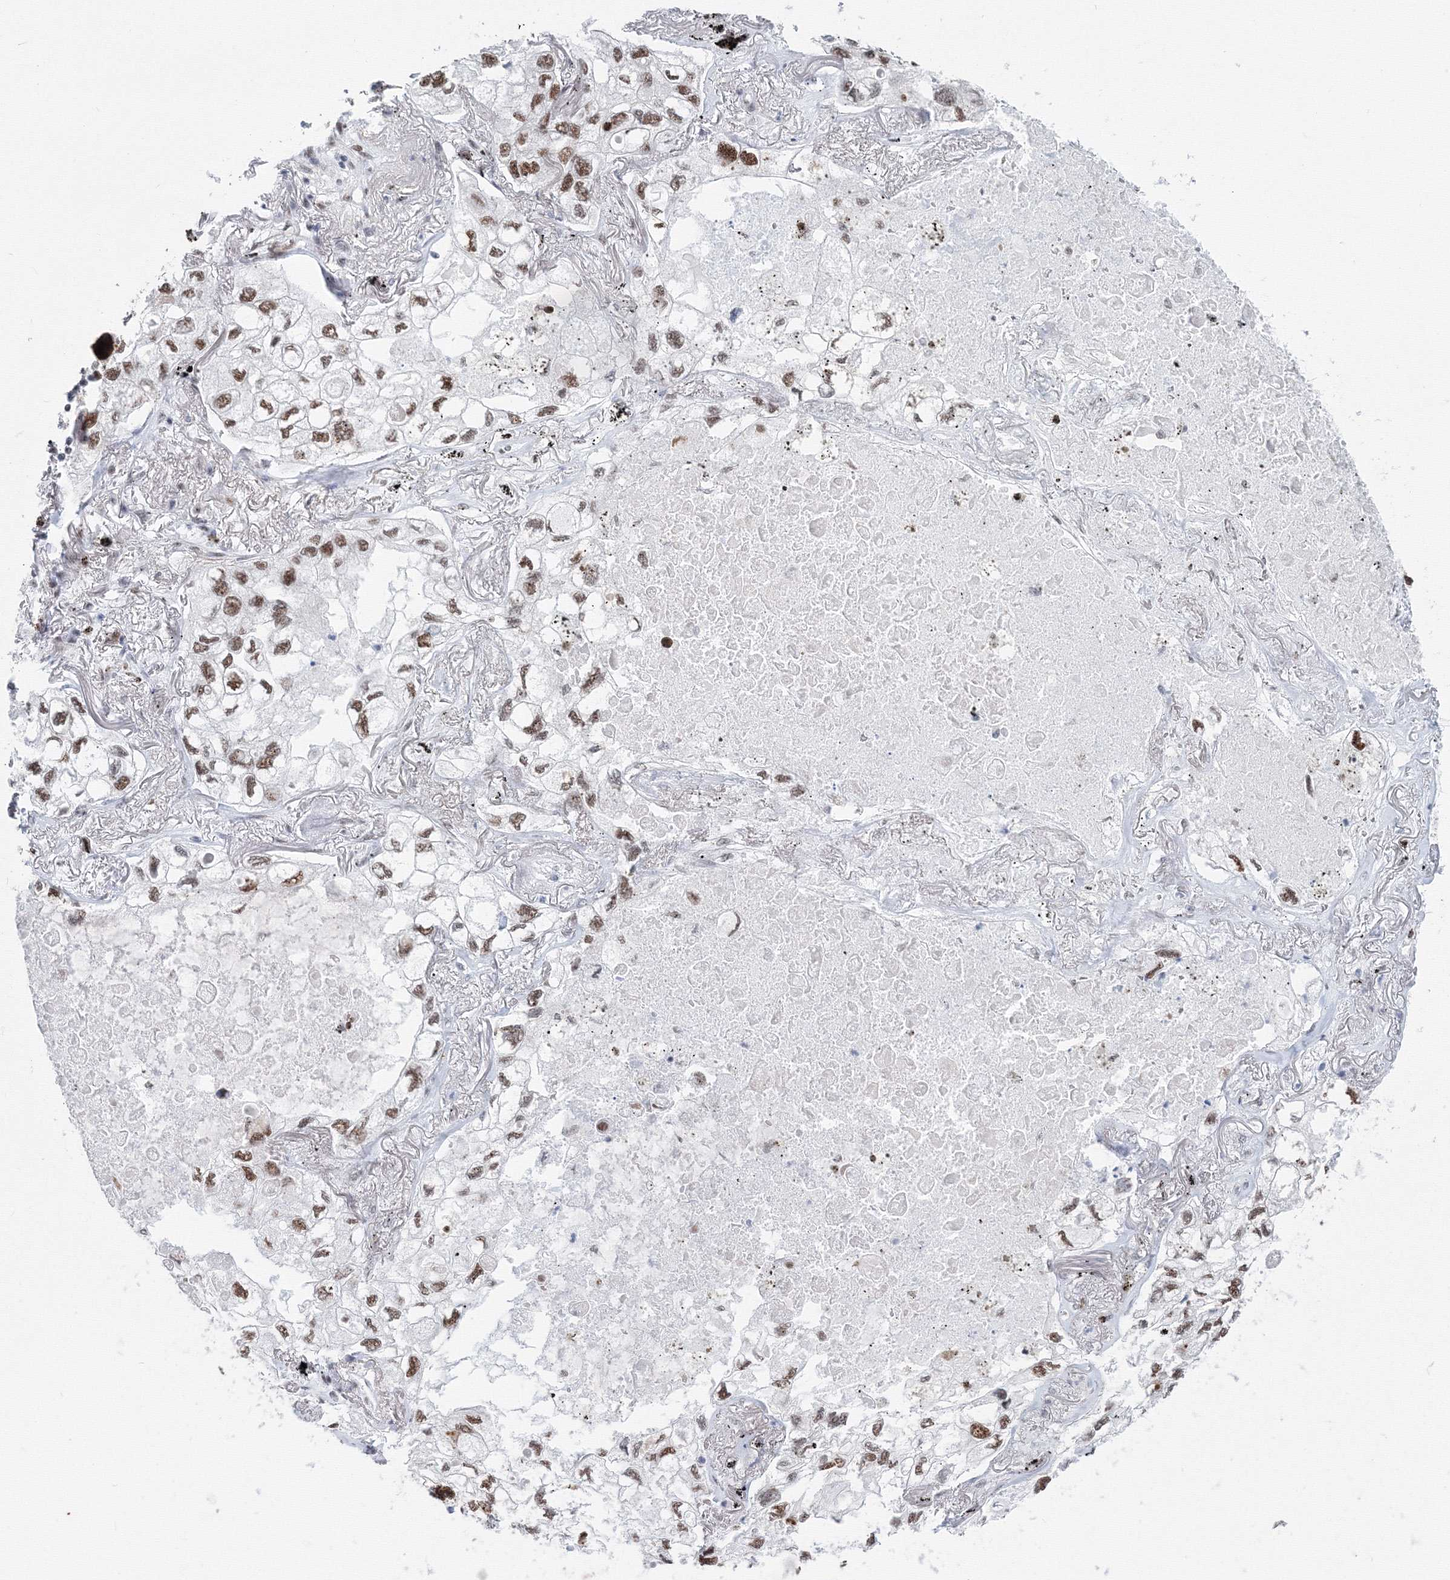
{"staining": {"intensity": "moderate", "quantity": ">75%", "location": "nuclear"}, "tissue": "lung cancer", "cell_type": "Tumor cells", "image_type": "cancer", "snomed": [{"axis": "morphology", "description": "Adenocarcinoma, NOS"}, {"axis": "topography", "description": "Lung"}], "caption": "An image of adenocarcinoma (lung) stained for a protein shows moderate nuclear brown staining in tumor cells.", "gene": "SF3B6", "patient": {"sex": "male", "age": 65}}